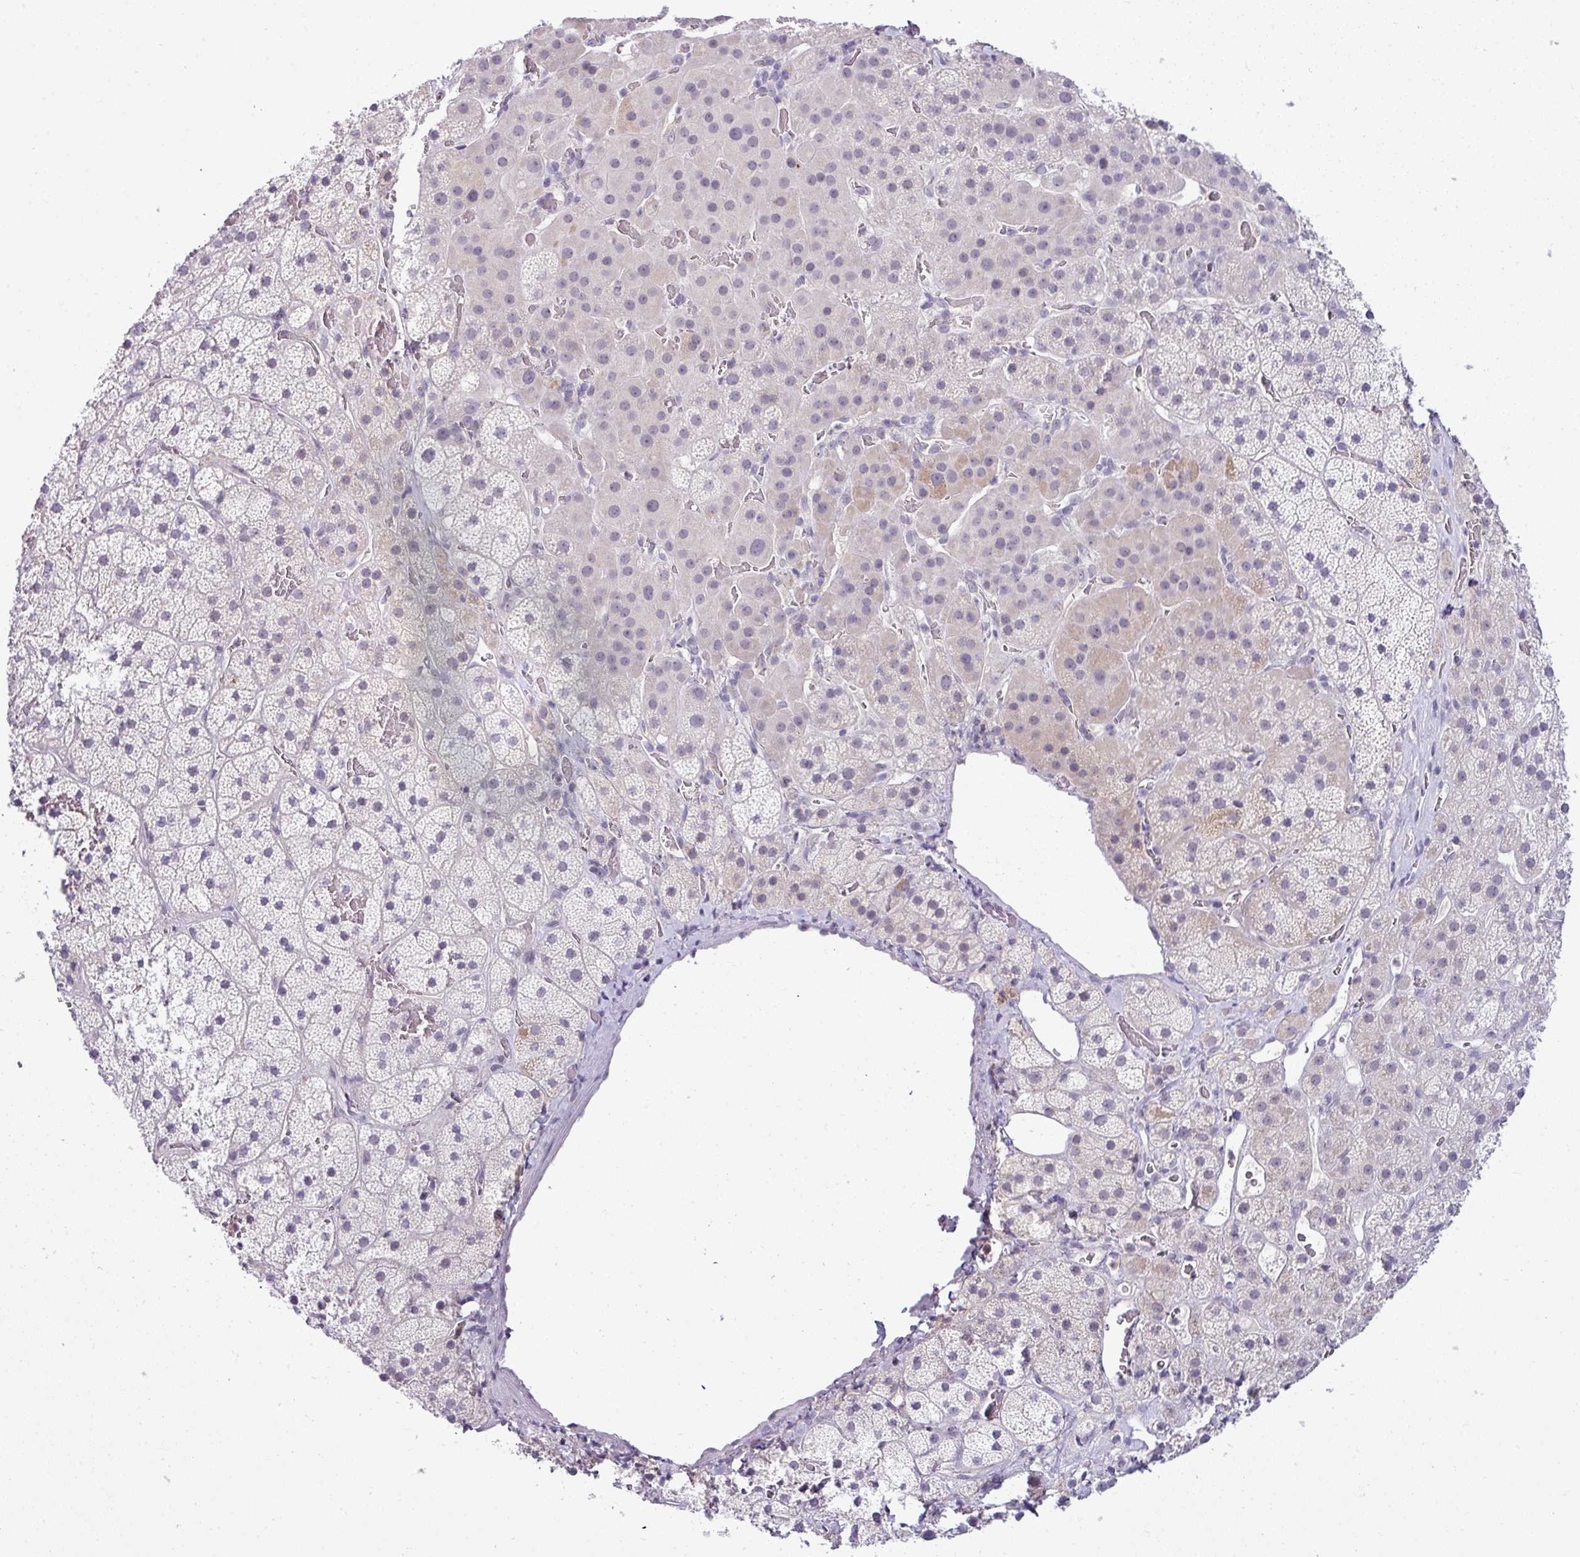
{"staining": {"intensity": "negative", "quantity": "none", "location": "none"}, "tissue": "adrenal gland", "cell_type": "Glandular cells", "image_type": "normal", "snomed": [{"axis": "morphology", "description": "Normal tissue, NOS"}, {"axis": "topography", "description": "Adrenal gland"}], "caption": "This image is of benign adrenal gland stained with IHC to label a protein in brown with the nuclei are counter-stained blue. There is no positivity in glandular cells. (DAB (3,3'-diaminobenzidine) immunohistochemistry, high magnification).", "gene": "HBEGF", "patient": {"sex": "male", "age": 57}}